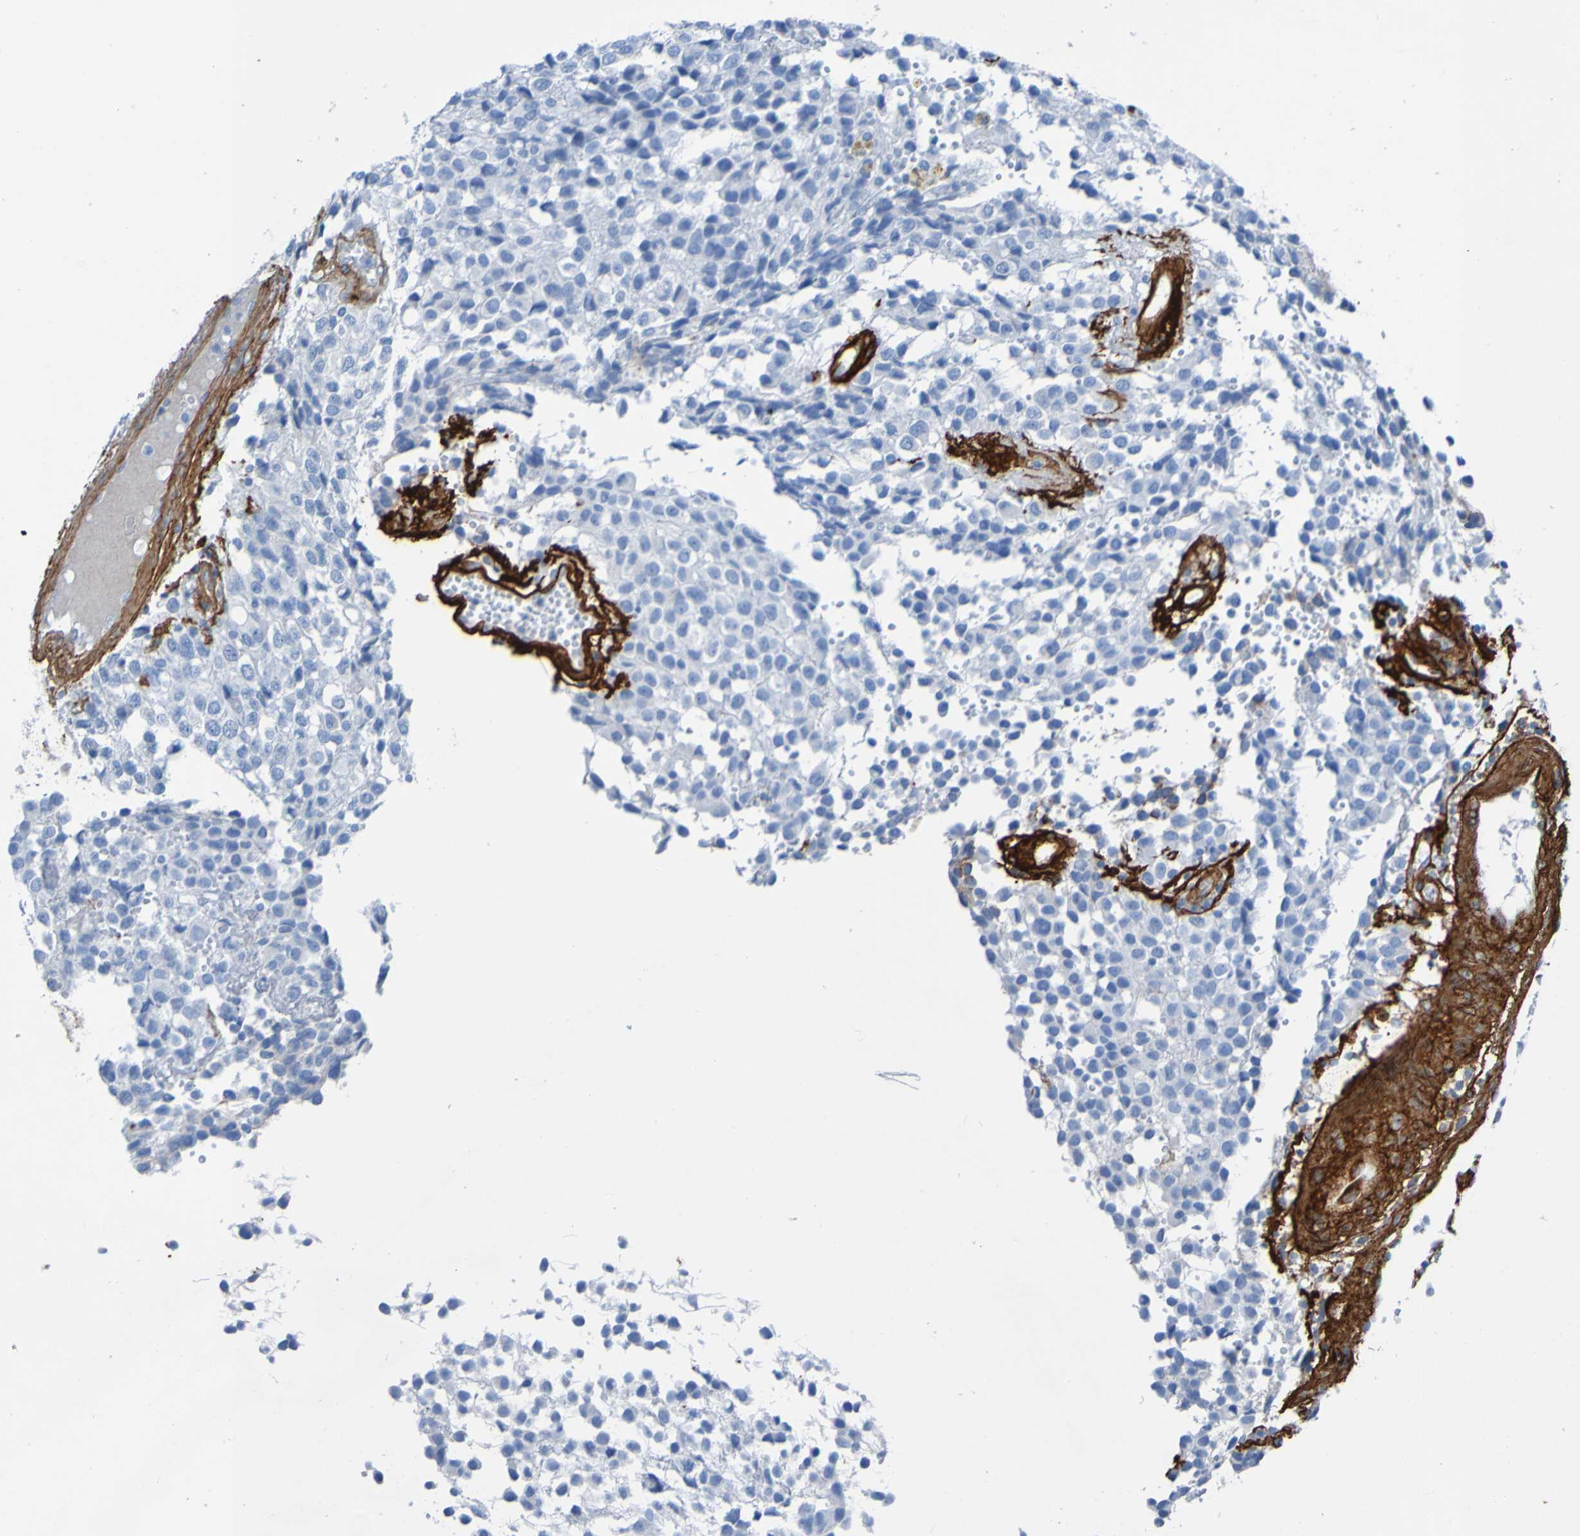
{"staining": {"intensity": "negative", "quantity": "none", "location": "none"}, "tissue": "glioma", "cell_type": "Tumor cells", "image_type": "cancer", "snomed": [{"axis": "morphology", "description": "Glioma, malignant, High grade"}, {"axis": "topography", "description": "Brain"}], "caption": "A histopathology image of human glioma is negative for staining in tumor cells. (DAB (3,3'-diaminobenzidine) immunohistochemistry visualized using brightfield microscopy, high magnification).", "gene": "COL4A2", "patient": {"sex": "male", "age": 32}}